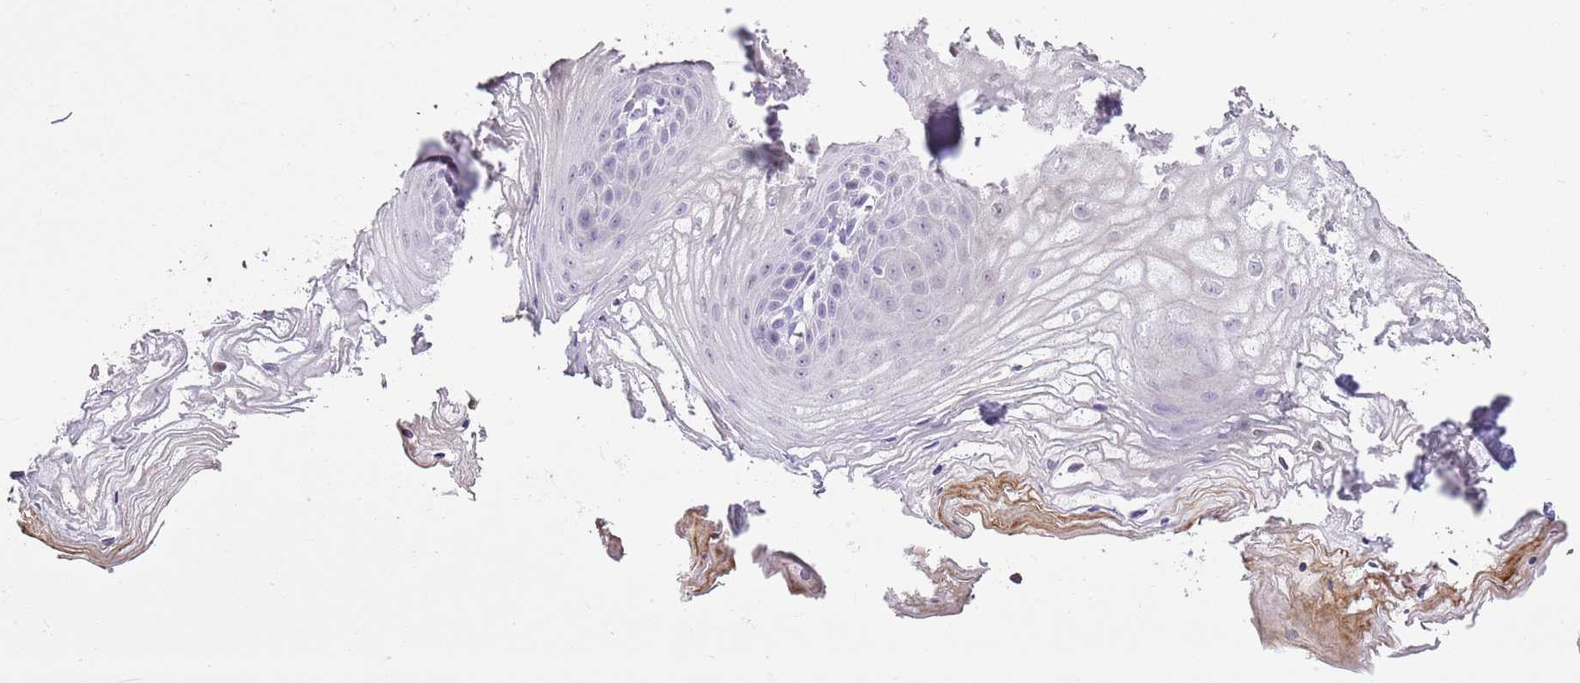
{"staining": {"intensity": "negative", "quantity": "none", "location": "none"}, "tissue": "vagina", "cell_type": "Squamous epithelial cells", "image_type": "normal", "snomed": [{"axis": "morphology", "description": "Normal tissue, NOS"}, {"axis": "topography", "description": "Vagina"}], "caption": "Vagina stained for a protein using immunohistochemistry reveals no staining squamous epithelial cells.", "gene": "XPO7", "patient": {"sex": "female", "age": 68}}